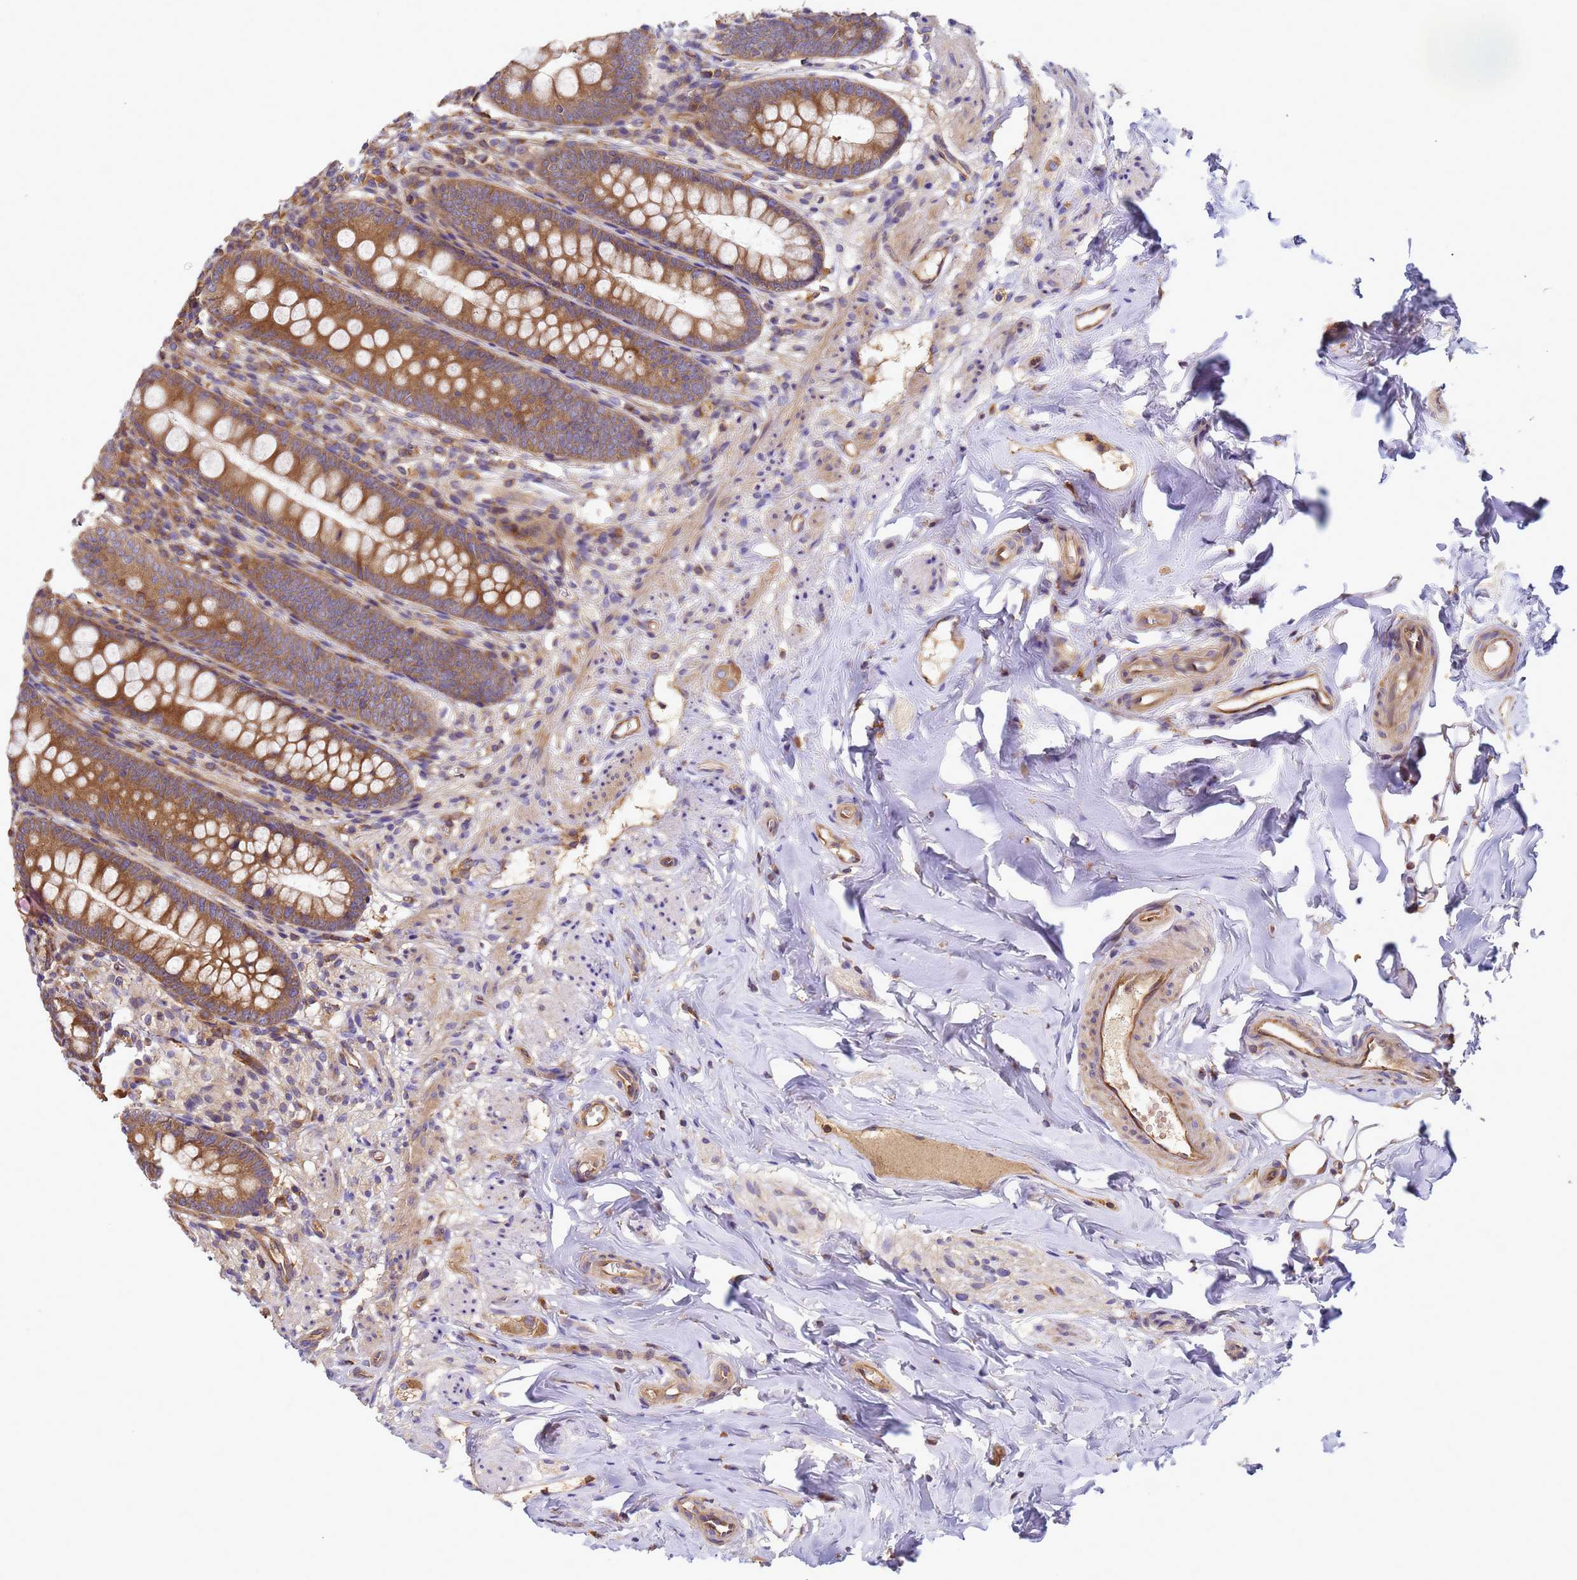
{"staining": {"intensity": "moderate", "quantity": ">75%", "location": "cytoplasmic/membranous"}, "tissue": "appendix", "cell_type": "Glandular cells", "image_type": "normal", "snomed": [{"axis": "morphology", "description": "Normal tissue, NOS"}, {"axis": "topography", "description": "Appendix"}], "caption": "DAB (3,3'-diaminobenzidine) immunohistochemical staining of normal human appendix displays moderate cytoplasmic/membranous protein staining in approximately >75% of glandular cells. Nuclei are stained in blue.", "gene": "BECN1", "patient": {"sex": "female", "age": 51}}